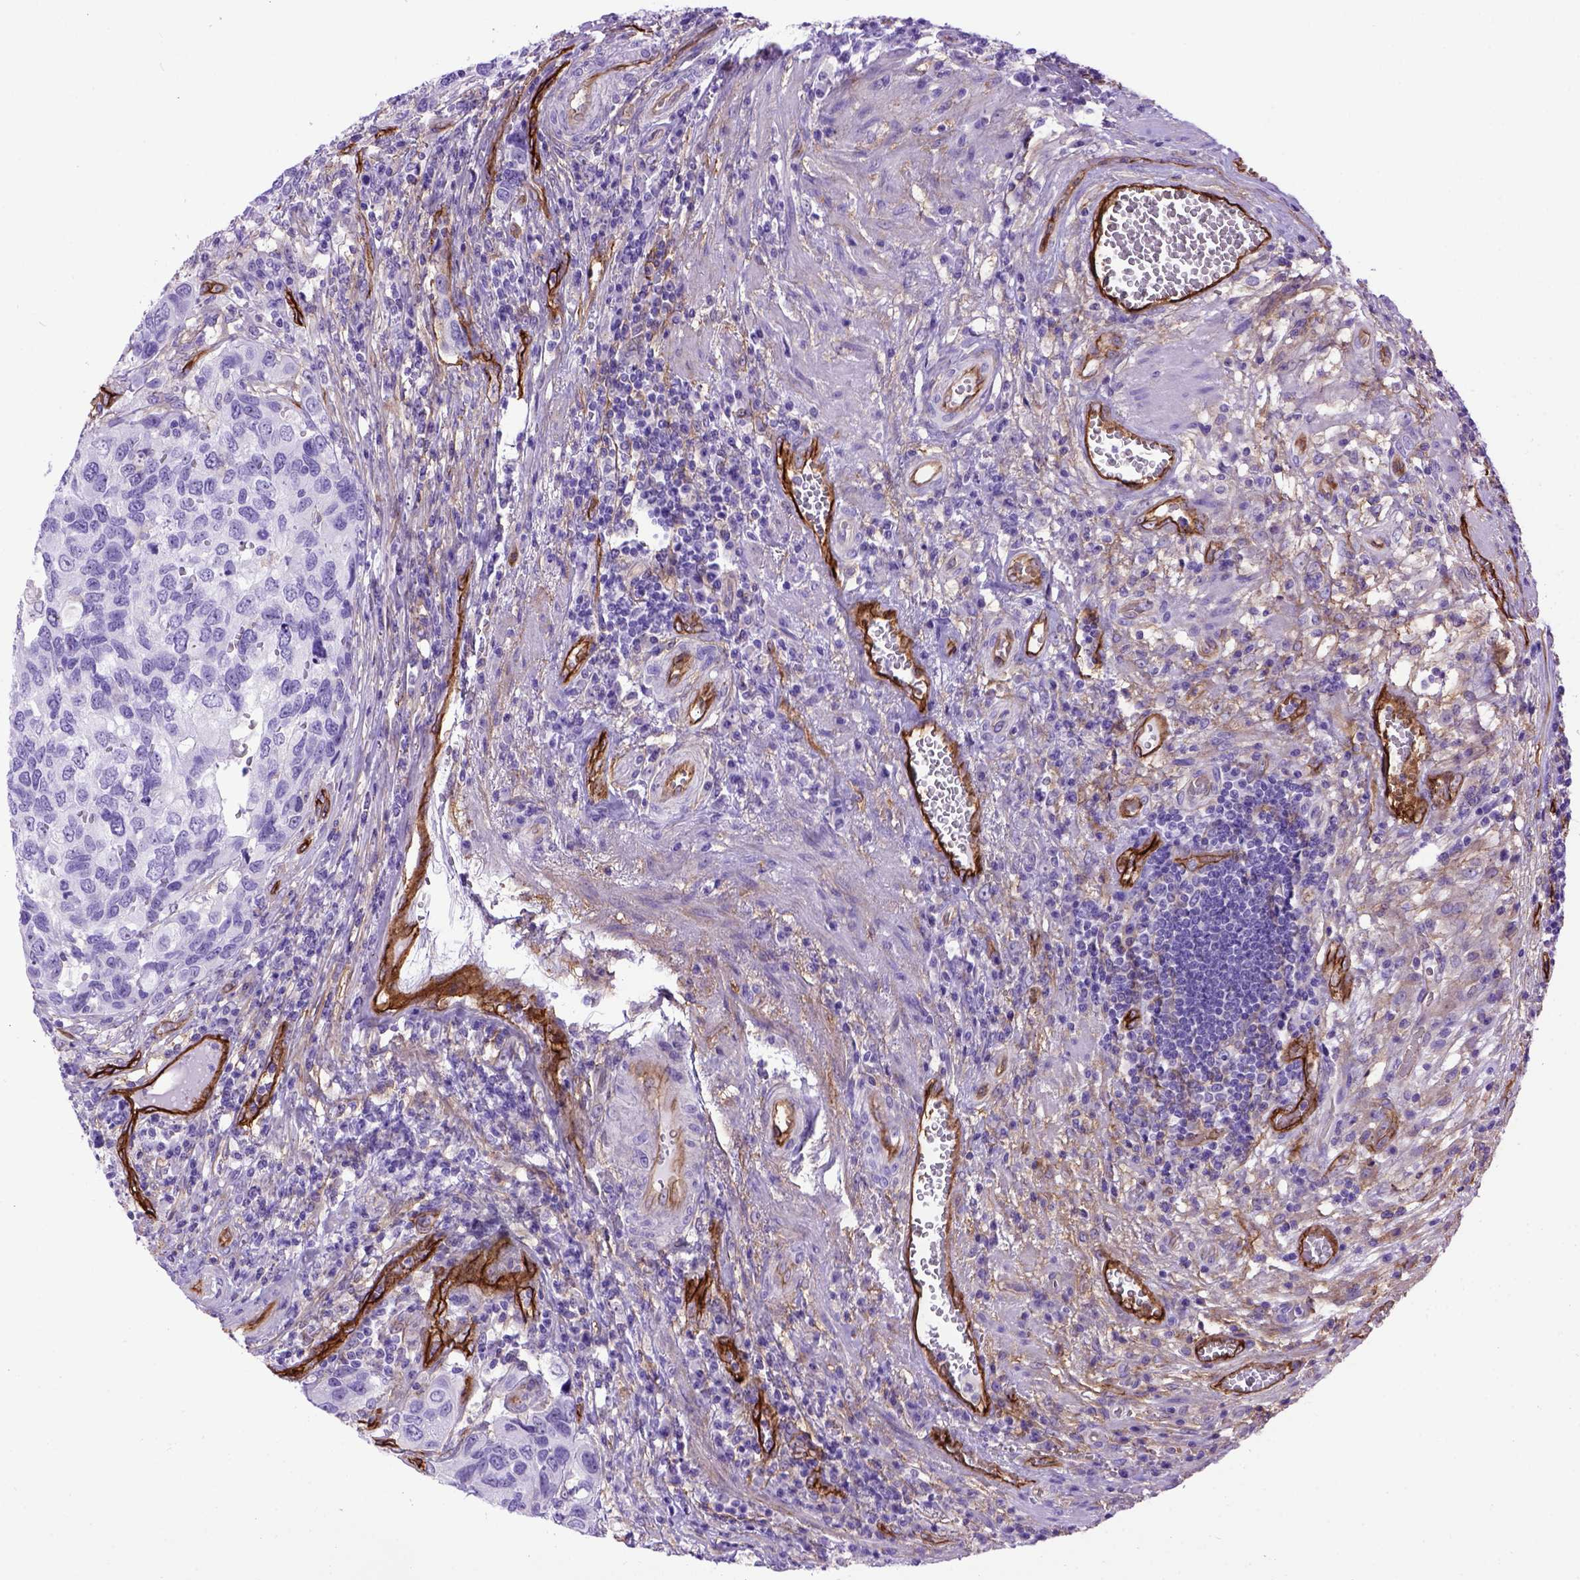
{"staining": {"intensity": "negative", "quantity": "none", "location": "none"}, "tissue": "urothelial cancer", "cell_type": "Tumor cells", "image_type": "cancer", "snomed": [{"axis": "morphology", "description": "Urothelial carcinoma, High grade"}, {"axis": "topography", "description": "Urinary bladder"}], "caption": "DAB immunohistochemical staining of human high-grade urothelial carcinoma exhibits no significant staining in tumor cells.", "gene": "ENG", "patient": {"sex": "male", "age": 60}}